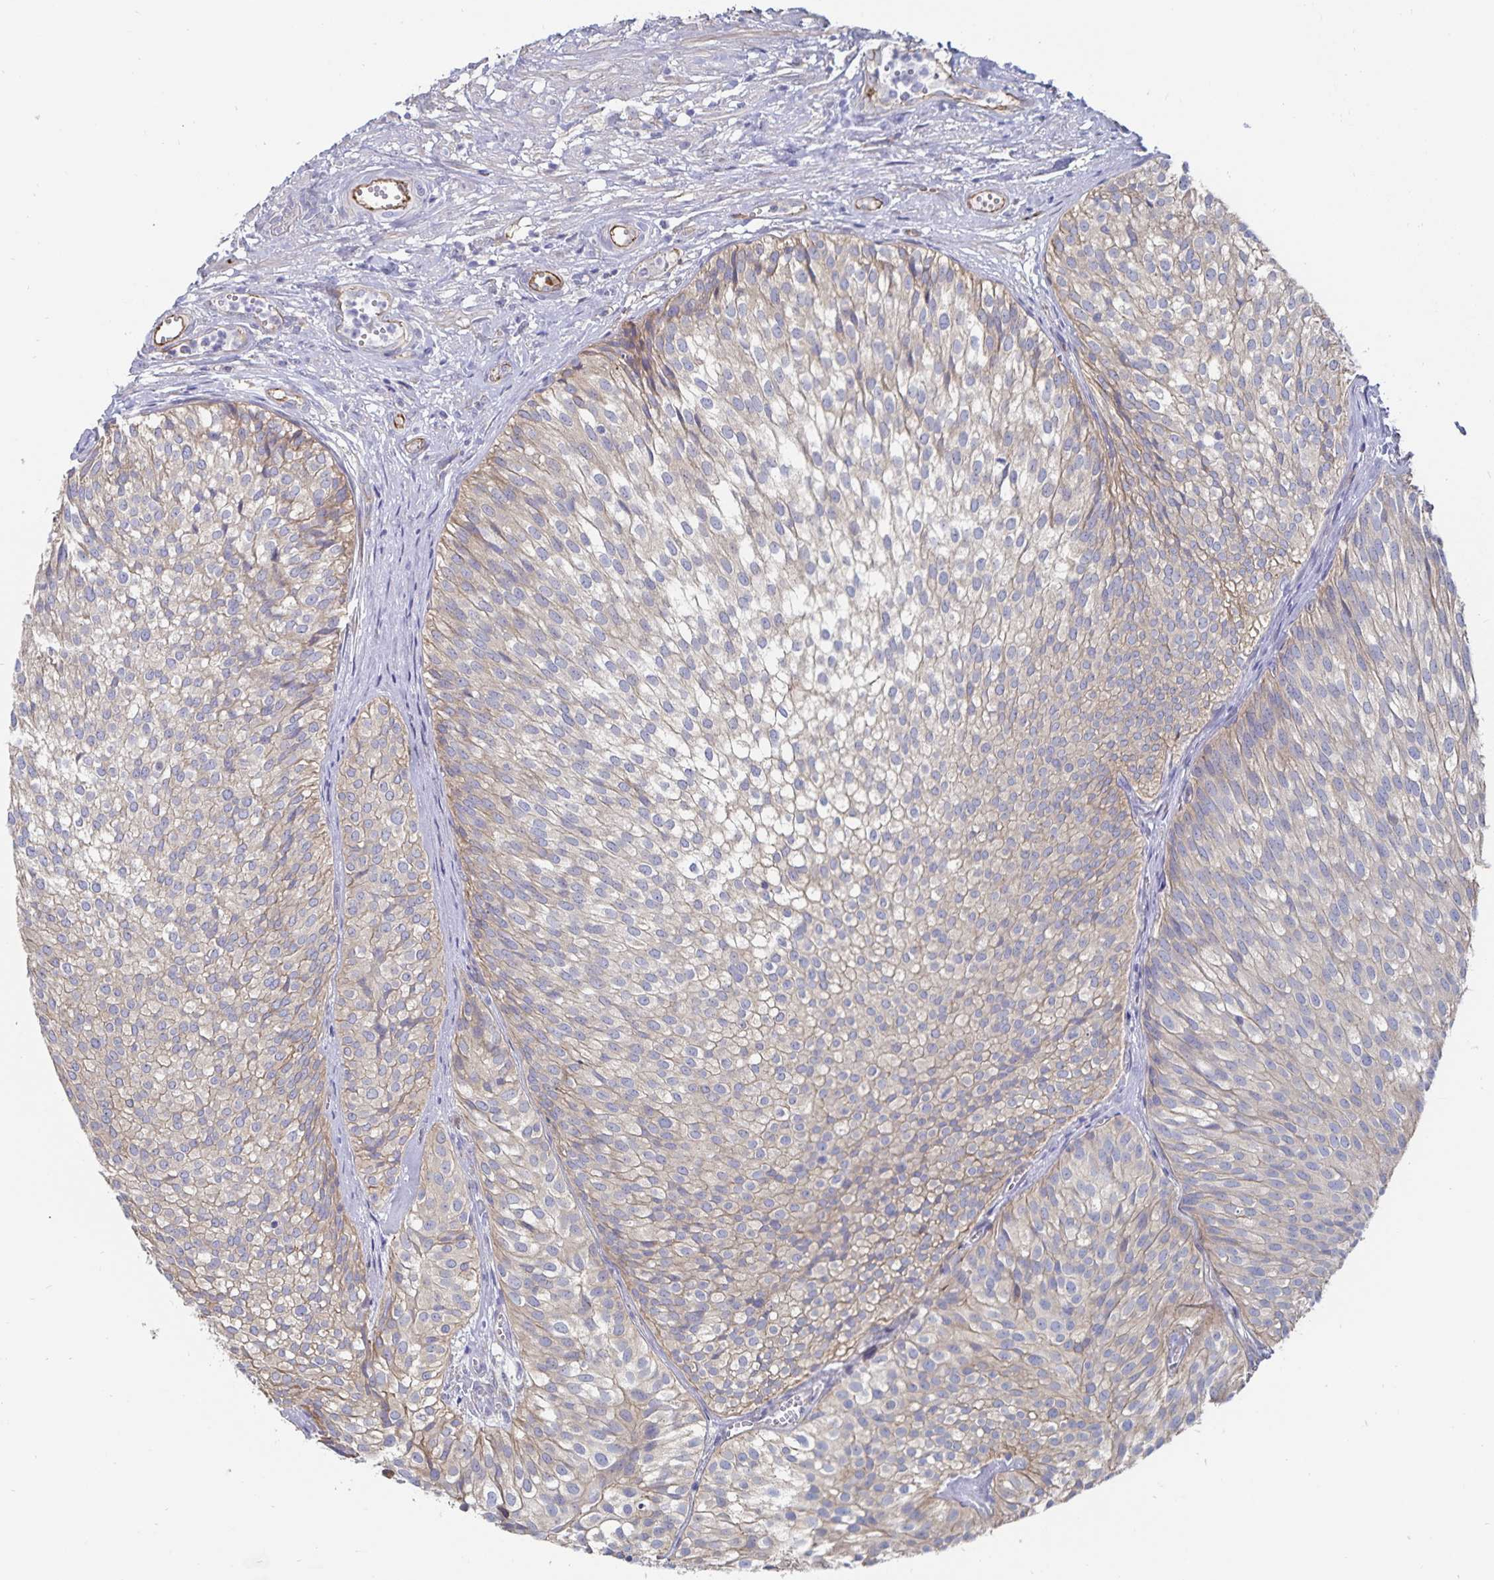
{"staining": {"intensity": "weak", "quantity": "25%-75%", "location": "cytoplasmic/membranous"}, "tissue": "urothelial cancer", "cell_type": "Tumor cells", "image_type": "cancer", "snomed": [{"axis": "morphology", "description": "Urothelial carcinoma, Low grade"}, {"axis": "topography", "description": "Urinary bladder"}], "caption": "Protein positivity by immunohistochemistry reveals weak cytoplasmic/membranous positivity in approximately 25%-75% of tumor cells in urothelial cancer.", "gene": "SSTR1", "patient": {"sex": "male", "age": 91}}